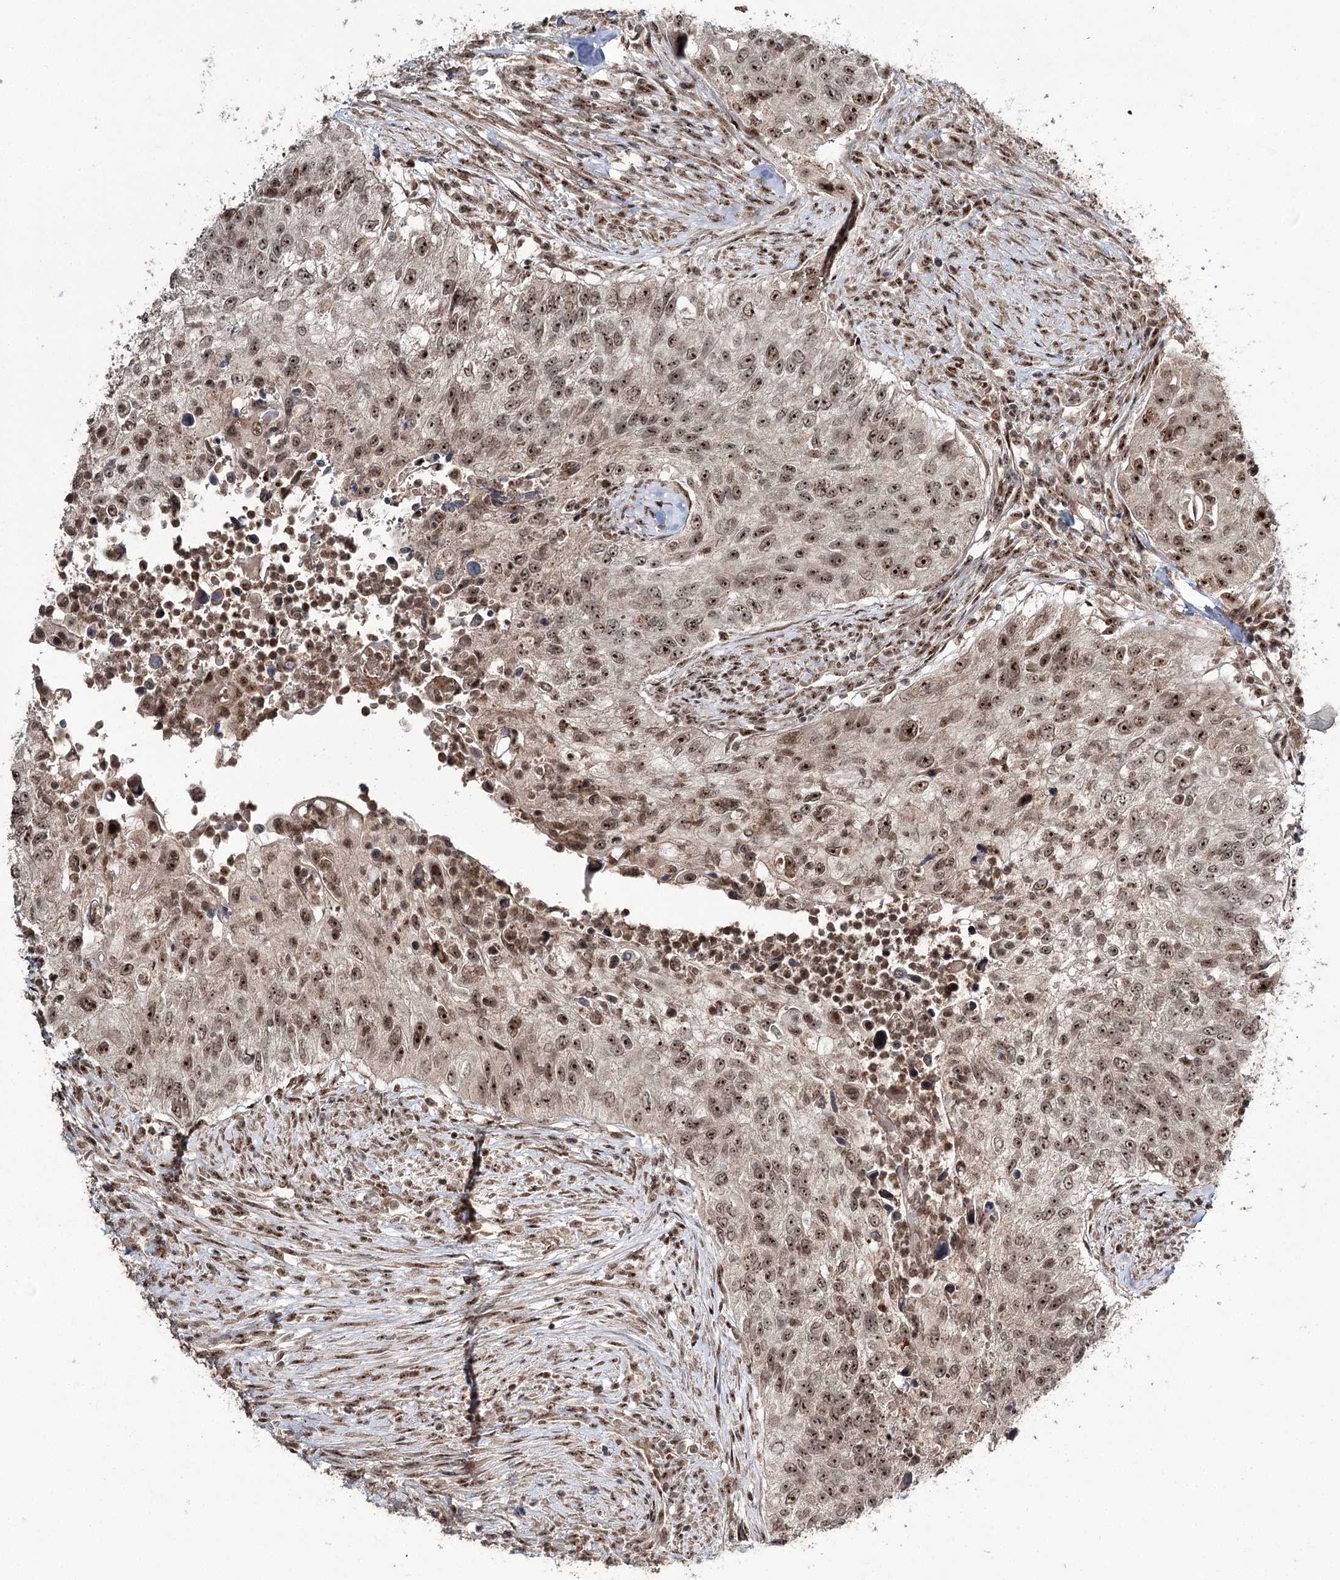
{"staining": {"intensity": "strong", "quantity": ">75%", "location": "nuclear"}, "tissue": "urothelial cancer", "cell_type": "Tumor cells", "image_type": "cancer", "snomed": [{"axis": "morphology", "description": "Urothelial carcinoma, High grade"}, {"axis": "topography", "description": "Urinary bladder"}], "caption": "Protein expression analysis of human urothelial carcinoma (high-grade) reveals strong nuclear staining in approximately >75% of tumor cells.", "gene": "ERCC3", "patient": {"sex": "female", "age": 60}}